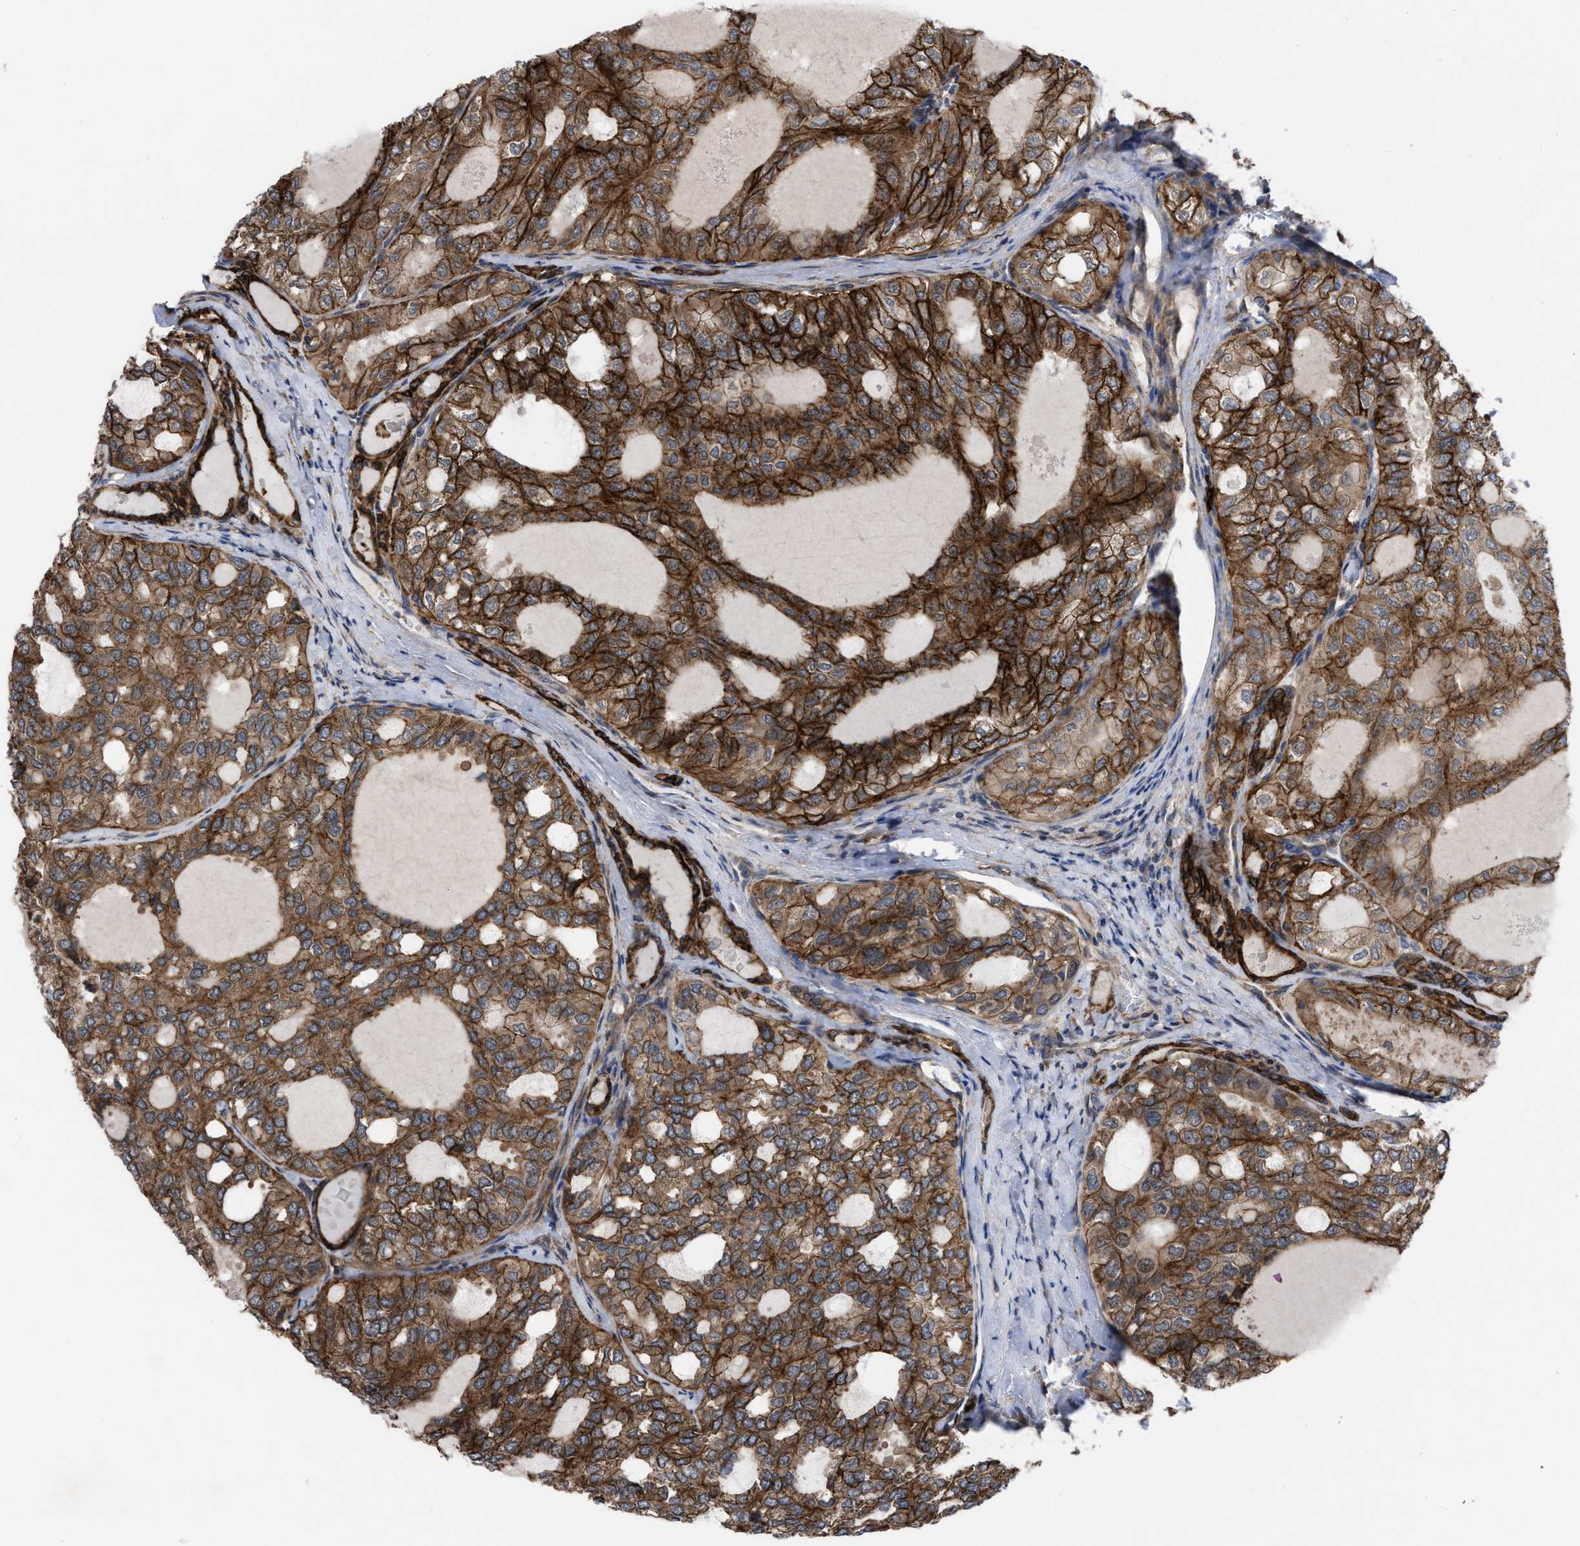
{"staining": {"intensity": "strong", "quantity": ">75%", "location": "cytoplasmic/membranous"}, "tissue": "thyroid cancer", "cell_type": "Tumor cells", "image_type": "cancer", "snomed": [{"axis": "morphology", "description": "Follicular adenoma carcinoma, NOS"}, {"axis": "topography", "description": "Thyroid gland"}], "caption": "This is an image of immunohistochemistry (IHC) staining of thyroid follicular adenoma carcinoma, which shows strong positivity in the cytoplasmic/membranous of tumor cells.", "gene": "TP53BP2", "patient": {"sex": "male", "age": 75}}